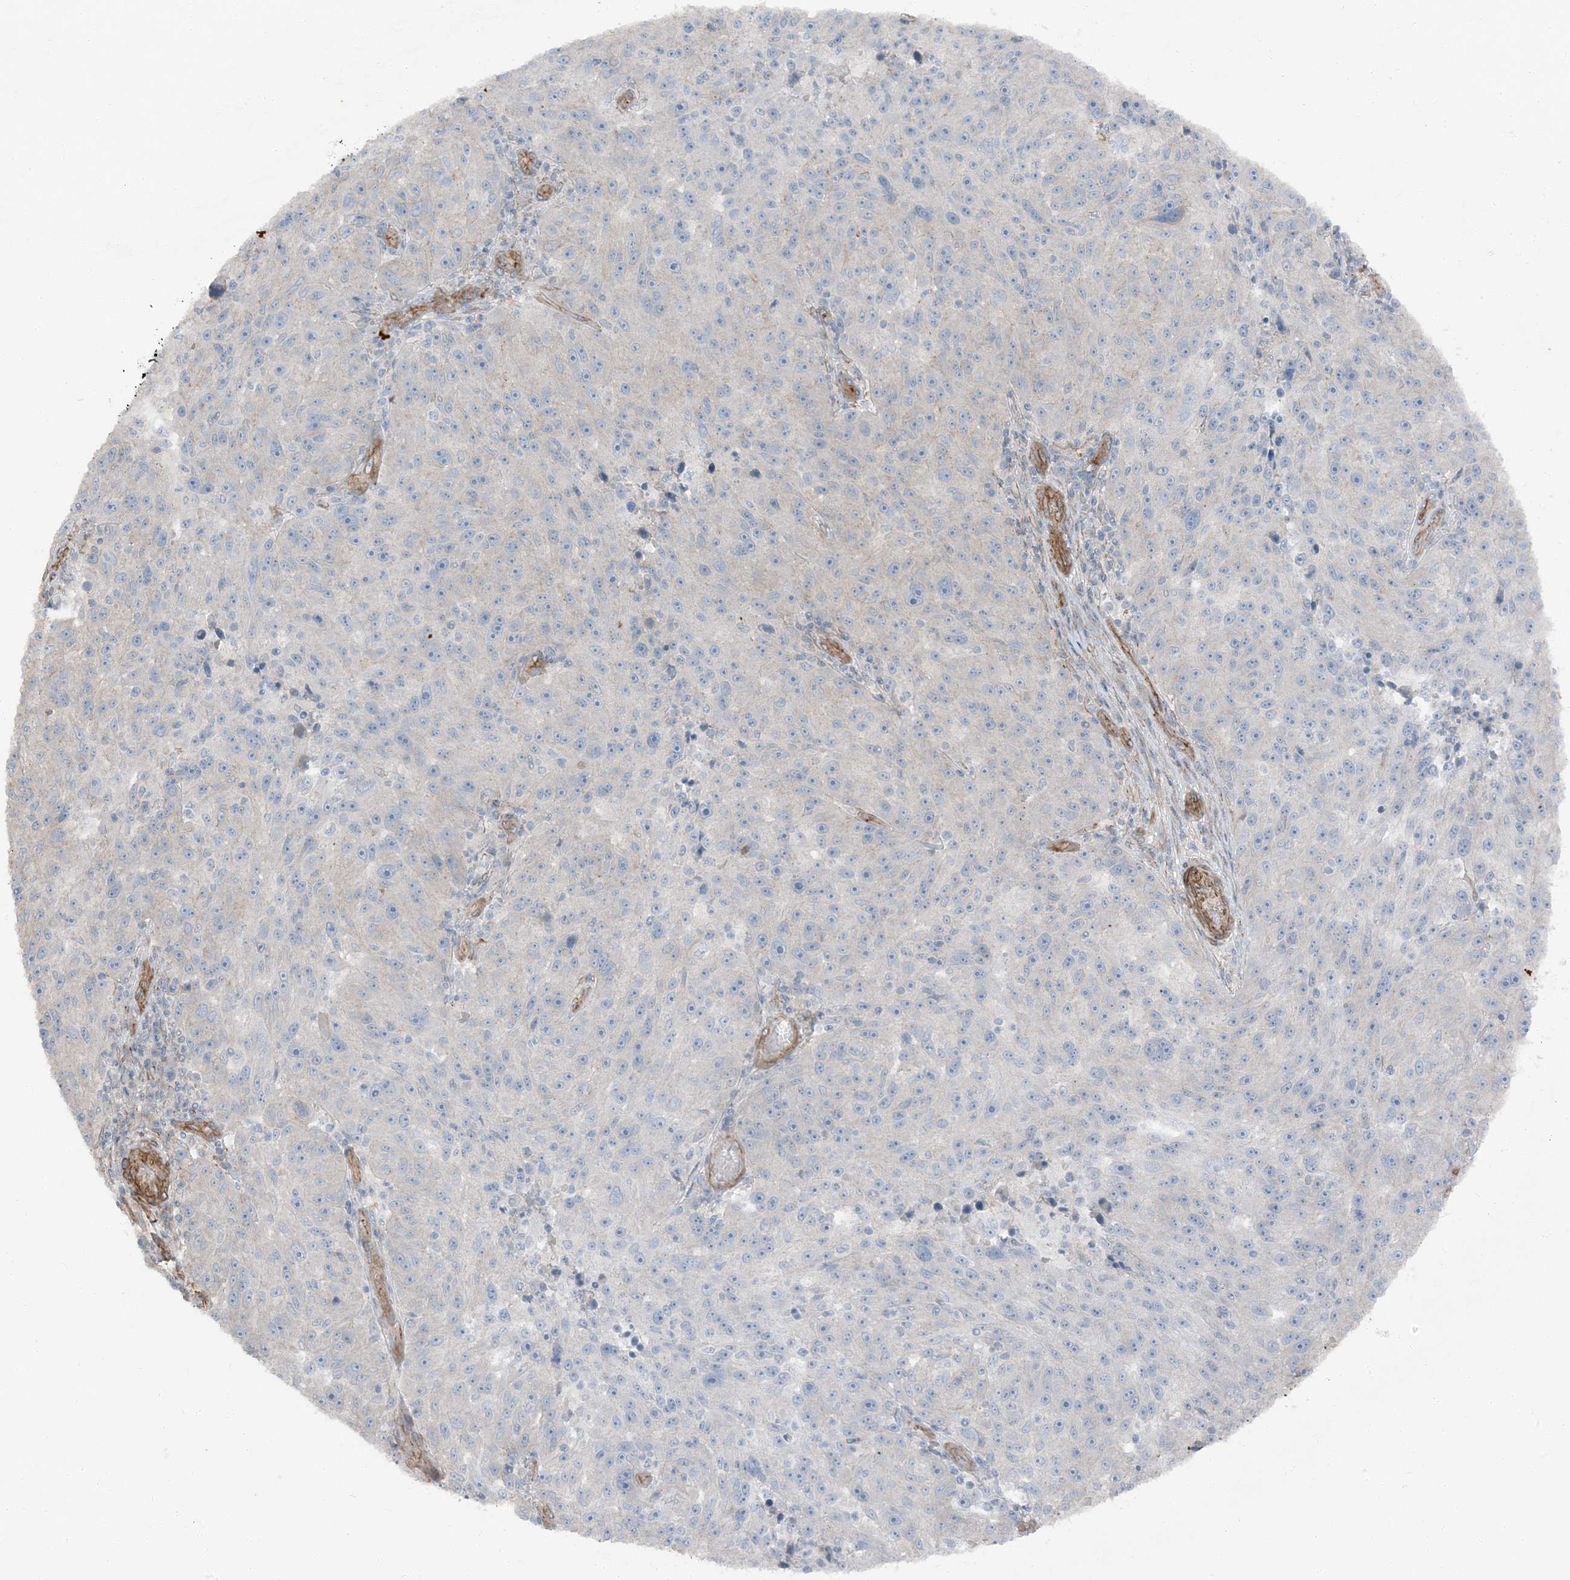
{"staining": {"intensity": "negative", "quantity": "none", "location": "none"}, "tissue": "melanoma", "cell_type": "Tumor cells", "image_type": "cancer", "snomed": [{"axis": "morphology", "description": "Malignant melanoma, NOS"}, {"axis": "topography", "description": "Skin"}], "caption": "High magnification brightfield microscopy of melanoma stained with DAB (3,3'-diaminobenzidine) (brown) and counterstained with hematoxylin (blue): tumor cells show no significant expression. (DAB immunohistochemistry (IHC) visualized using brightfield microscopy, high magnification).", "gene": "ZFP90", "patient": {"sex": "male", "age": 53}}